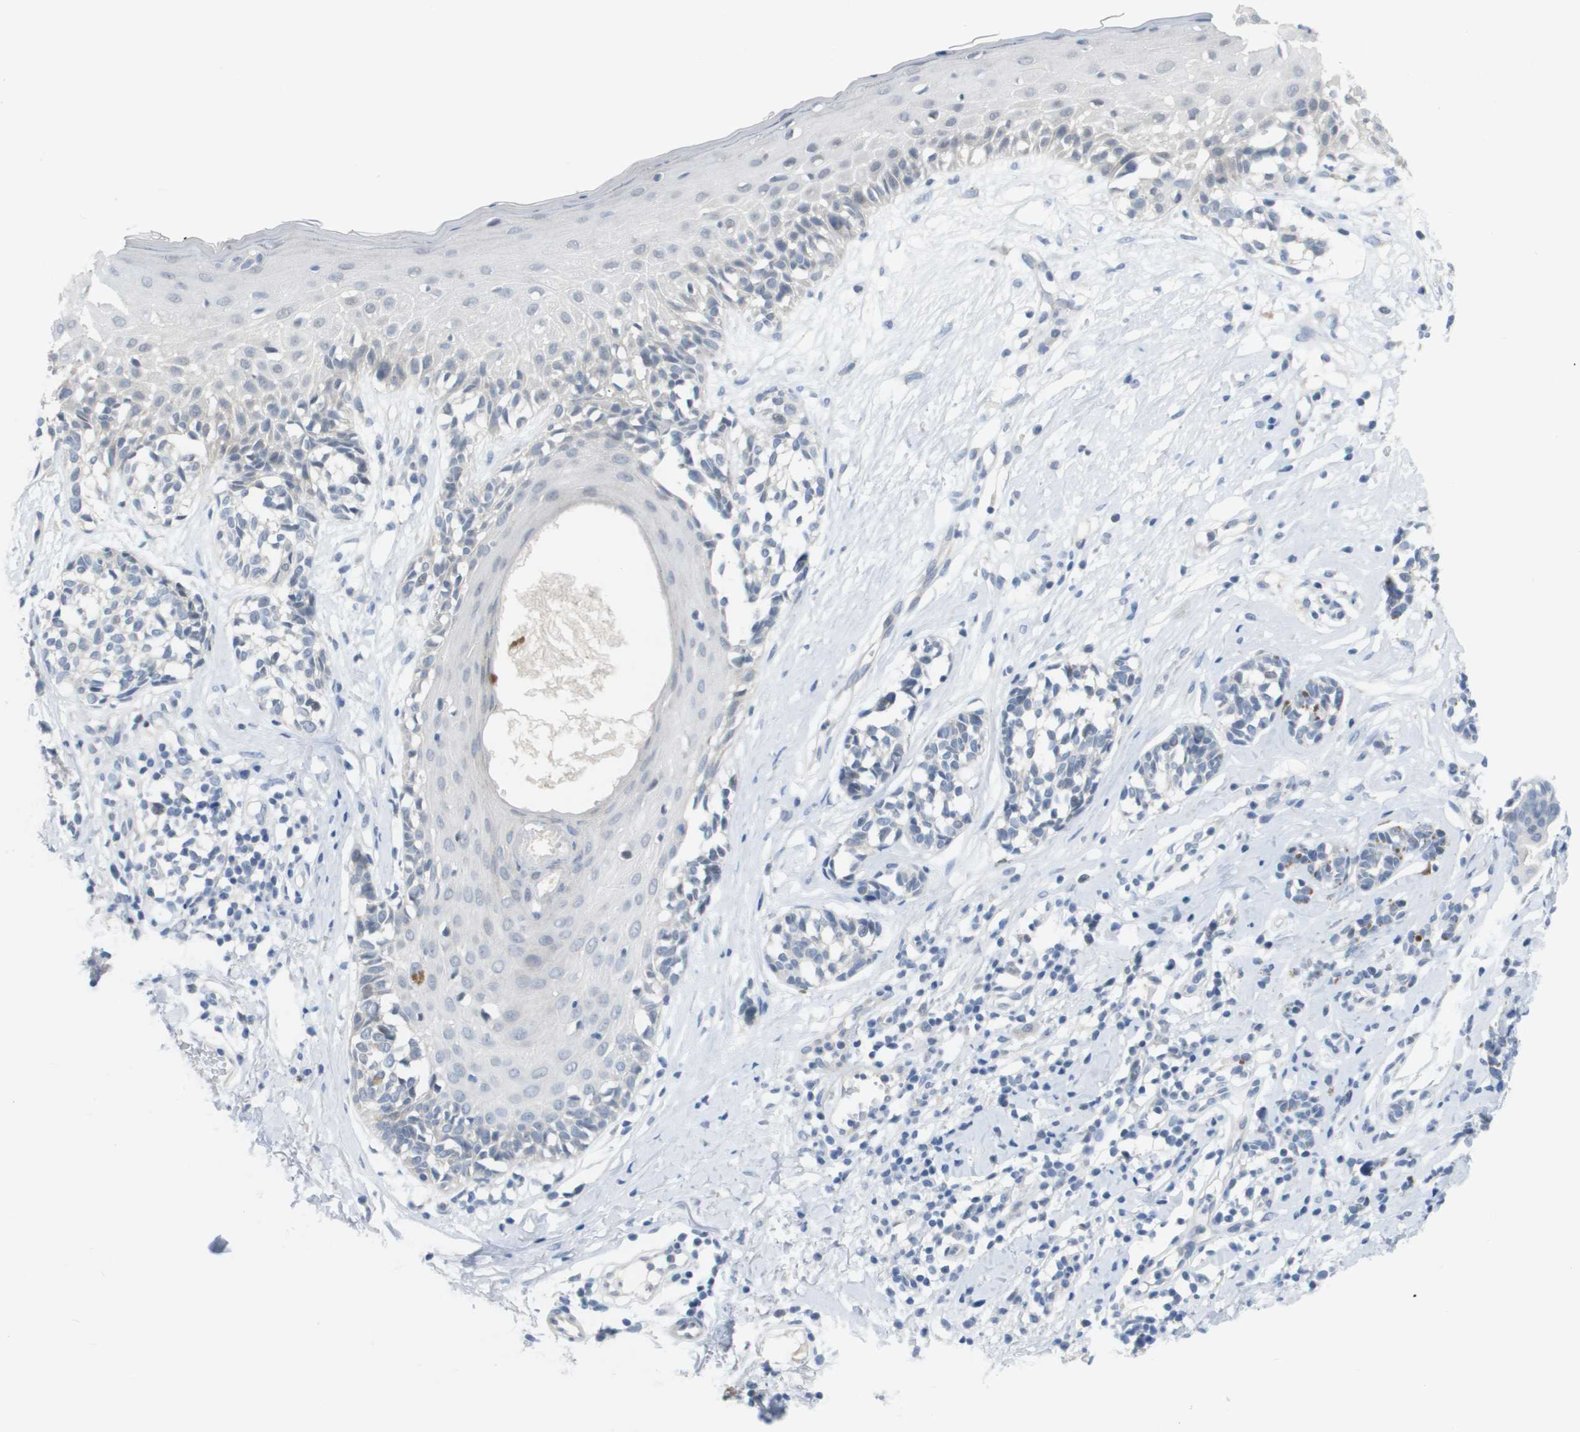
{"staining": {"intensity": "negative", "quantity": "none", "location": "none"}, "tissue": "melanoma", "cell_type": "Tumor cells", "image_type": "cancer", "snomed": [{"axis": "morphology", "description": "Malignant melanoma, NOS"}, {"axis": "topography", "description": "Skin"}], "caption": "The immunohistochemistry image has no significant positivity in tumor cells of malignant melanoma tissue. (Brightfield microscopy of DAB (3,3'-diaminobenzidine) IHC at high magnification).", "gene": "PDE4A", "patient": {"sex": "male", "age": 64}}